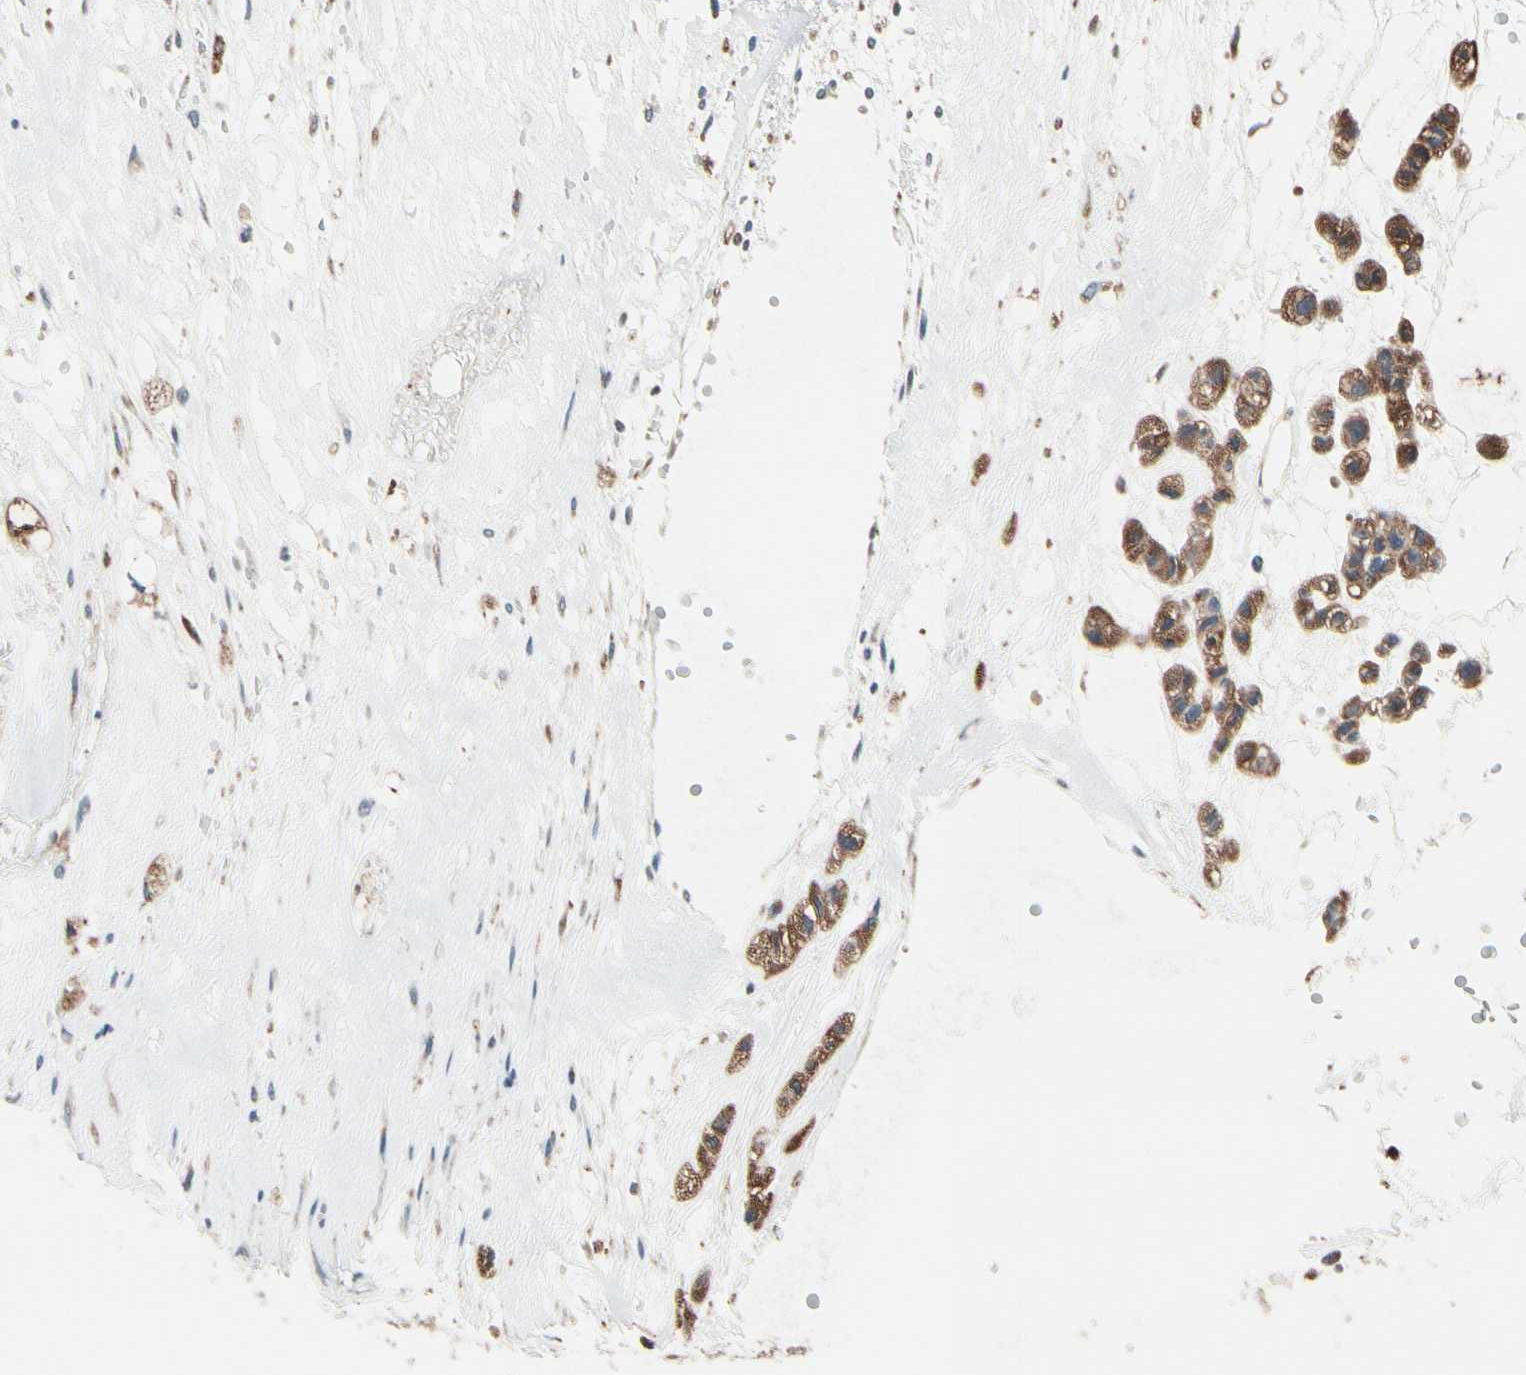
{"staining": {"intensity": "strong", "quantity": "<25%", "location": "cytoplasmic/membranous"}, "tissue": "head and neck cancer", "cell_type": "Tumor cells", "image_type": "cancer", "snomed": [{"axis": "morphology", "description": "Adenocarcinoma, NOS"}, {"axis": "morphology", "description": "Adenoma, NOS"}, {"axis": "topography", "description": "Head-Neck"}], "caption": "Immunohistochemistry (IHC) photomicrograph of neoplastic tissue: head and neck adenocarcinoma stained using immunohistochemistry displays medium levels of strong protein expression localized specifically in the cytoplasmic/membranous of tumor cells, appearing as a cytoplasmic/membranous brown color.", "gene": "TMEM176A", "patient": {"sex": "female", "age": 55}}